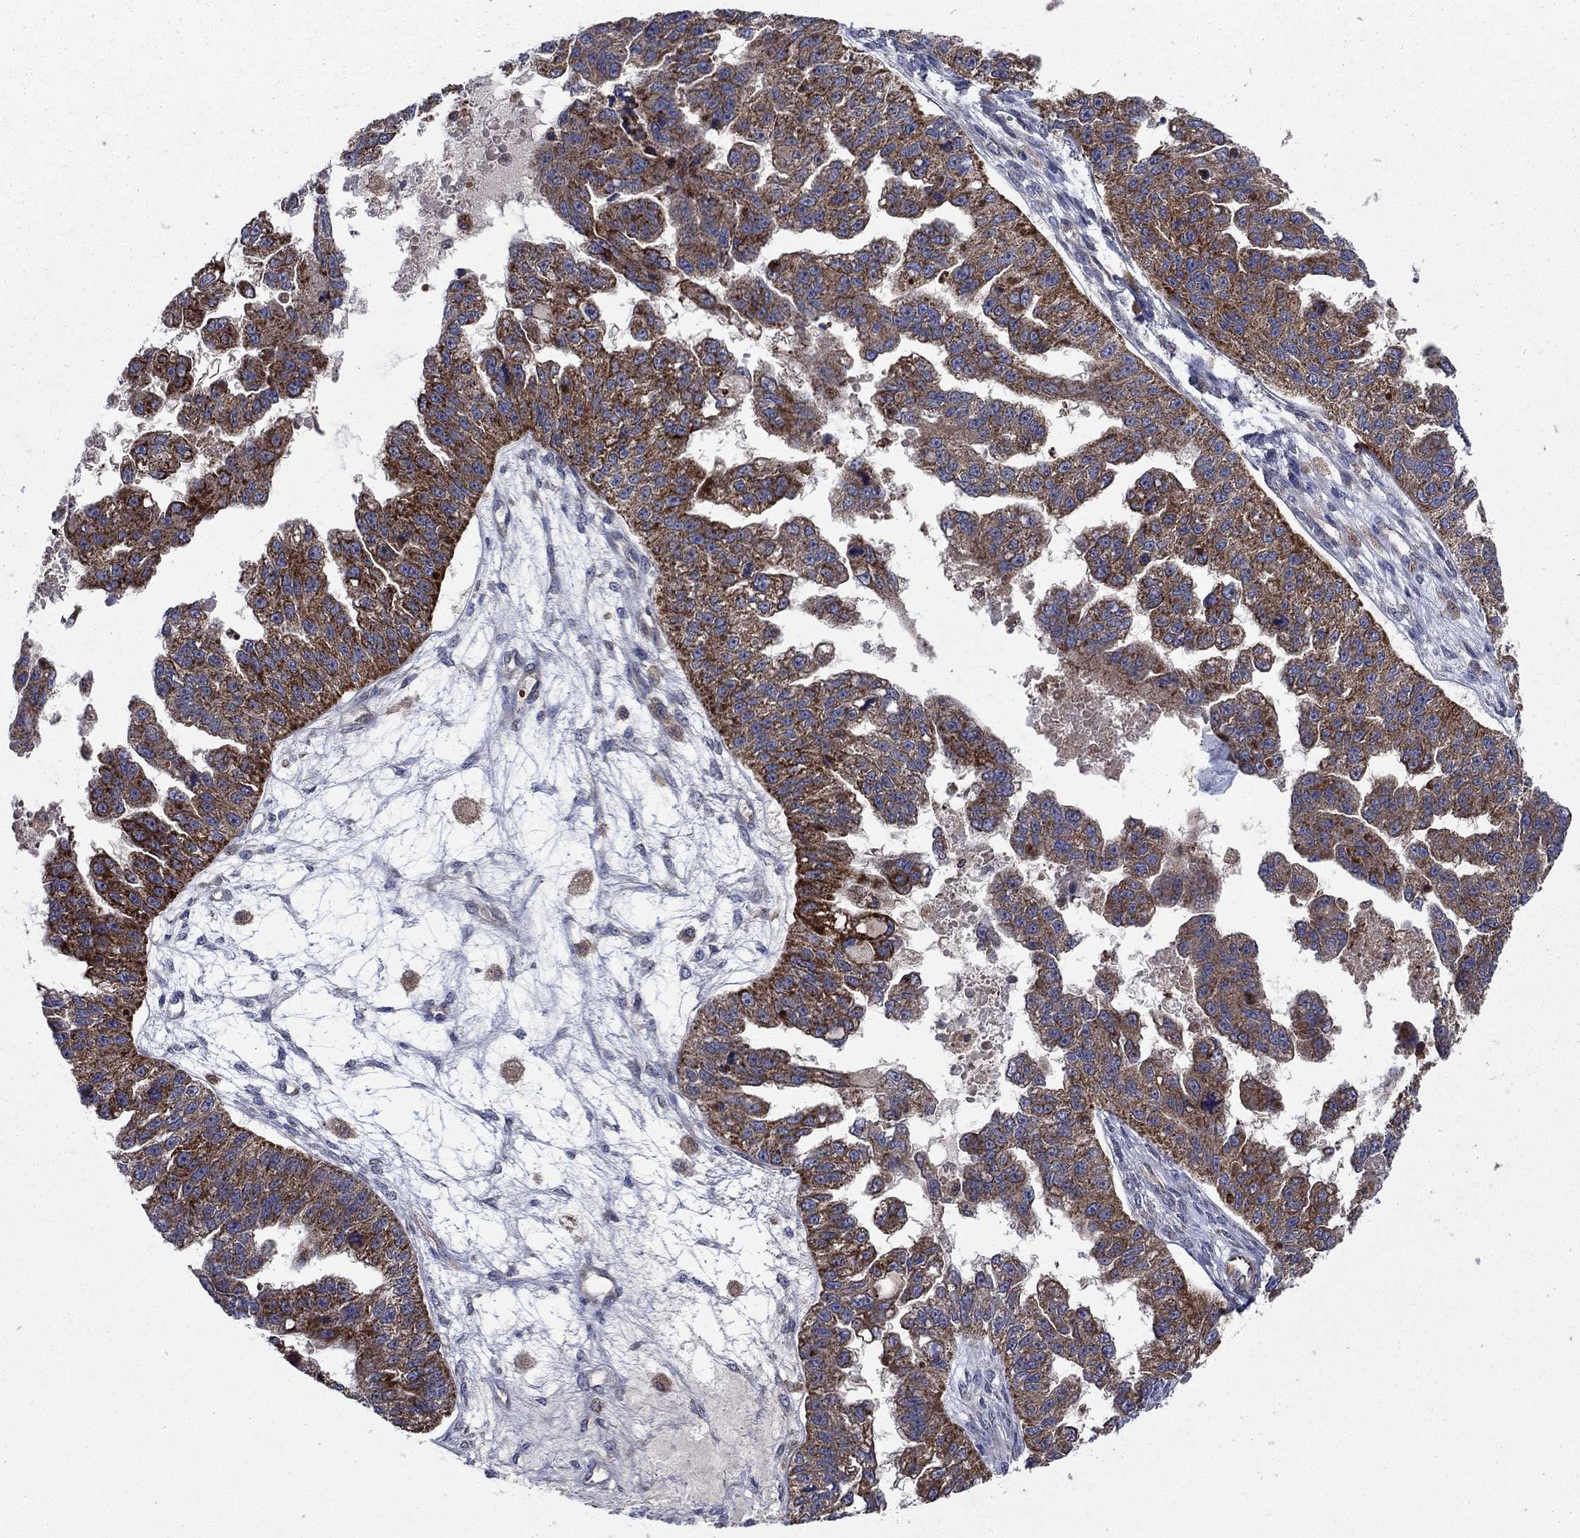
{"staining": {"intensity": "strong", "quantity": "25%-75%", "location": "cytoplasmic/membranous"}, "tissue": "ovarian cancer", "cell_type": "Tumor cells", "image_type": "cancer", "snomed": [{"axis": "morphology", "description": "Cystadenocarcinoma, serous, NOS"}, {"axis": "topography", "description": "Ovary"}], "caption": "IHC image of neoplastic tissue: serous cystadenocarcinoma (ovarian) stained using immunohistochemistry (IHC) shows high levels of strong protein expression localized specifically in the cytoplasmic/membranous of tumor cells, appearing as a cytoplasmic/membranous brown color.", "gene": "RNF19B", "patient": {"sex": "female", "age": 58}}